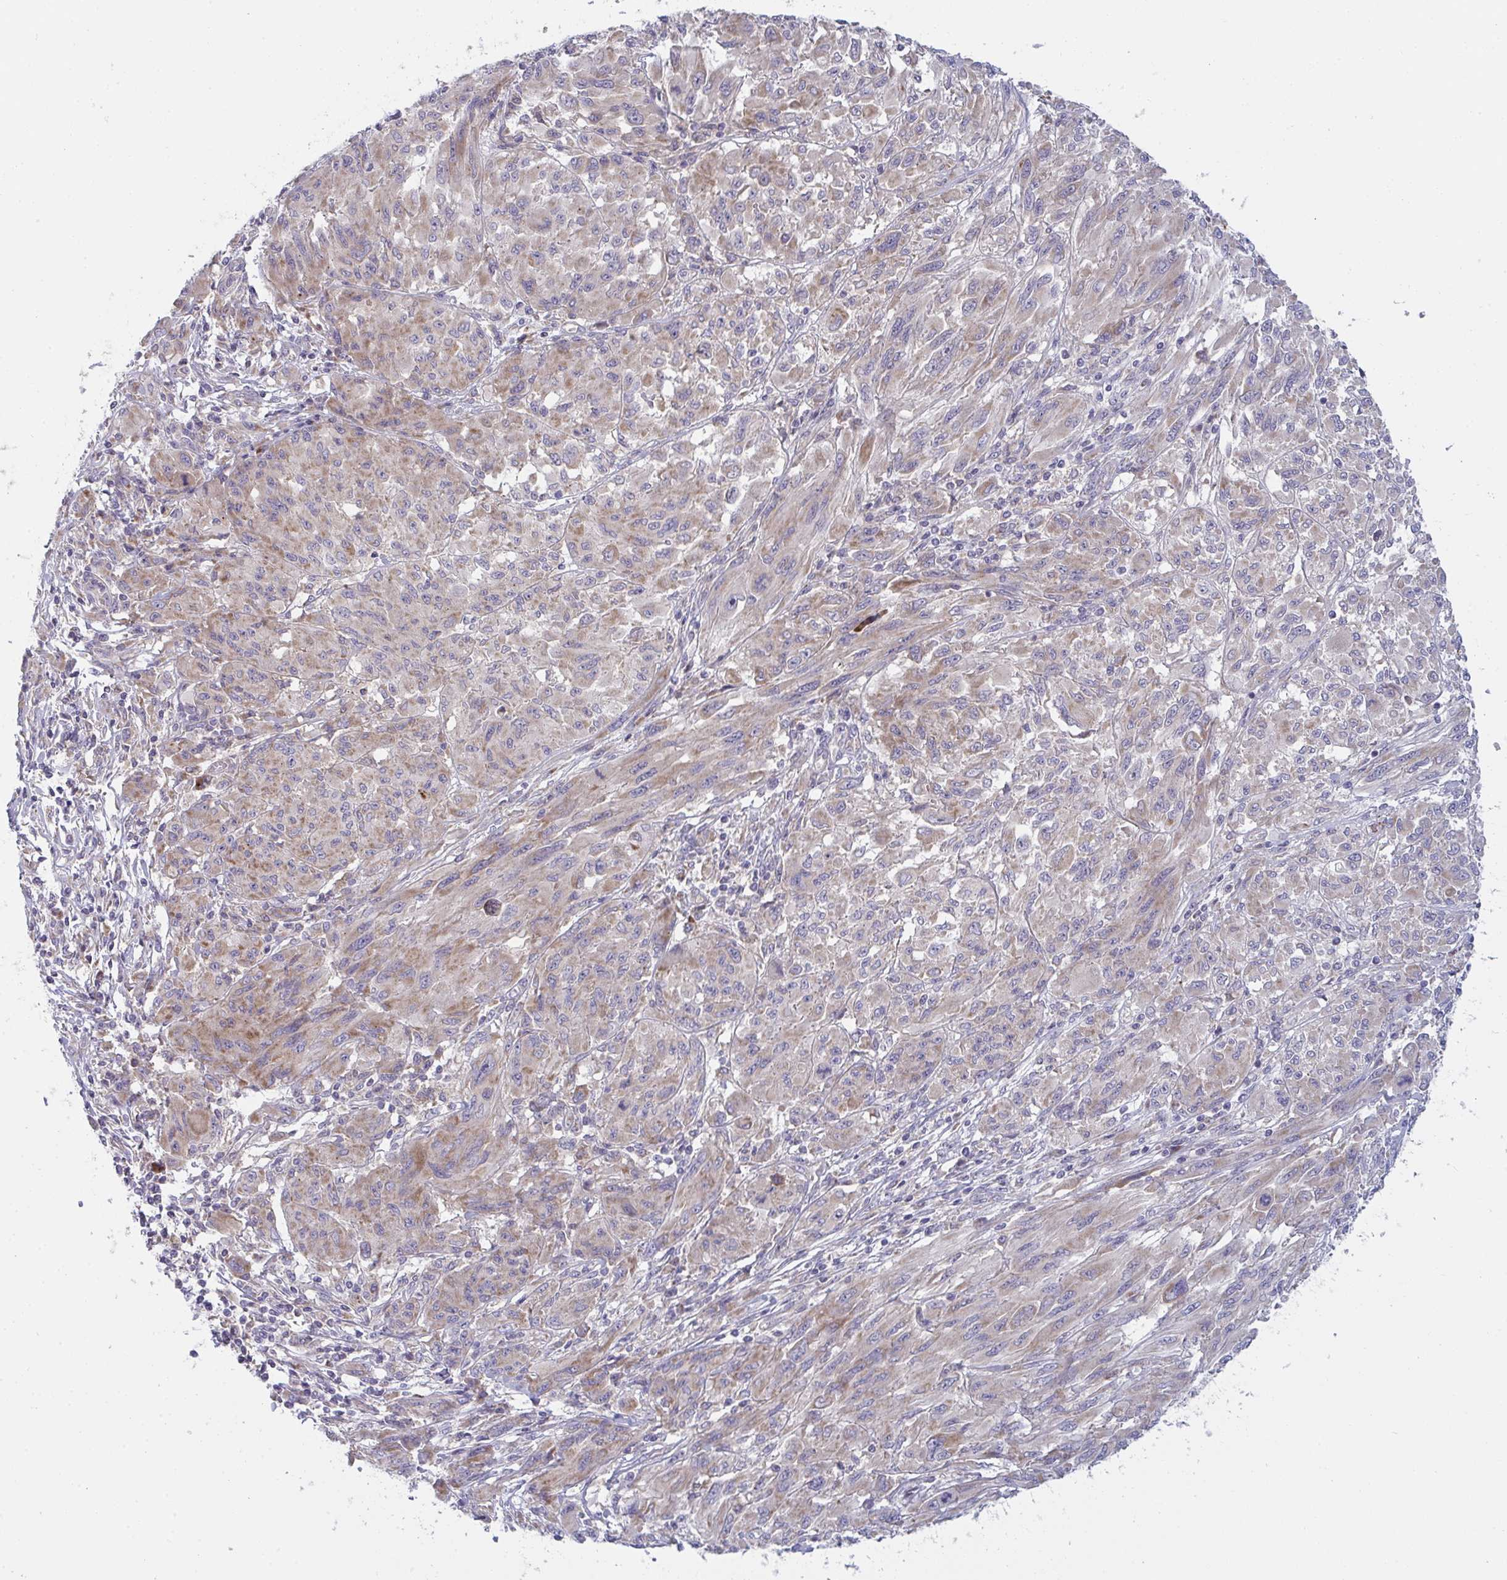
{"staining": {"intensity": "weak", "quantity": "25%-75%", "location": "cytoplasmic/membranous"}, "tissue": "melanoma", "cell_type": "Tumor cells", "image_type": "cancer", "snomed": [{"axis": "morphology", "description": "Malignant melanoma, NOS"}, {"axis": "topography", "description": "Skin"}], "caption": "This is an image of IHC staining of malignant melanoma, which shows weak expression in the cytoplasmic/membranous of tumor cells.", "gene": "MRPS2", "patient": {"sex": "female", "age": 91}}